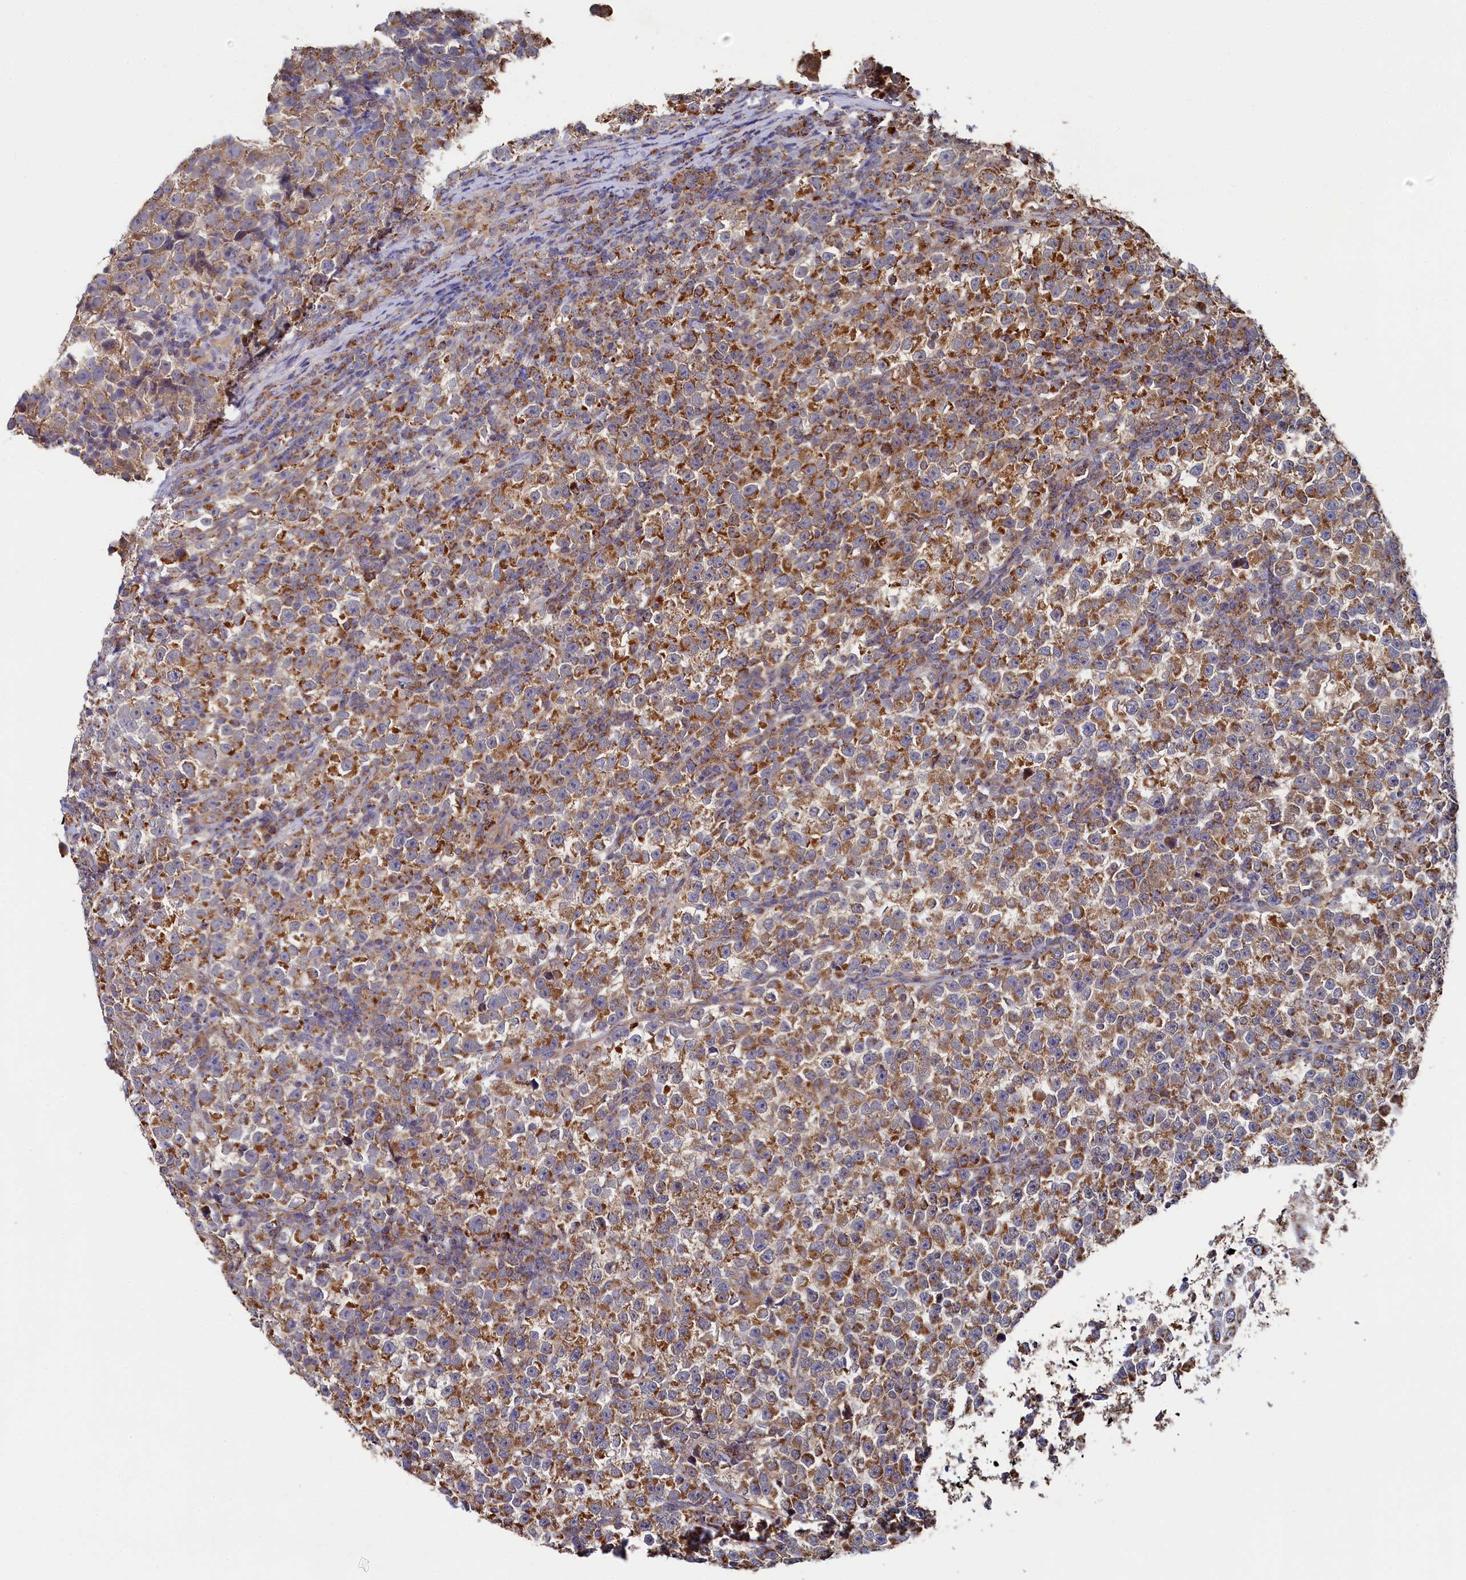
{"staining": {"intensity": "moderate", "quantity": ">75%", "location": "cytoplasmic/membranous"}, "tissue": "testis cancer", "cell_type": "Tumor cells", "image_type": "cancer", "snomed": [{"axis": "morphology", "description": "Normal tissue, NOS"}, {"axis": "morphology", "description": "Seminoma, NOS"}, {"axis": "topography", "description": "Testis"}], "caption": "Moderate cytoplasmic/membranous protein positivity is identified in approximately >75% of tumor cells in seminoma (testis).", "gene": "HAUS2", "patient": {"sex": "male", "age": 43}}